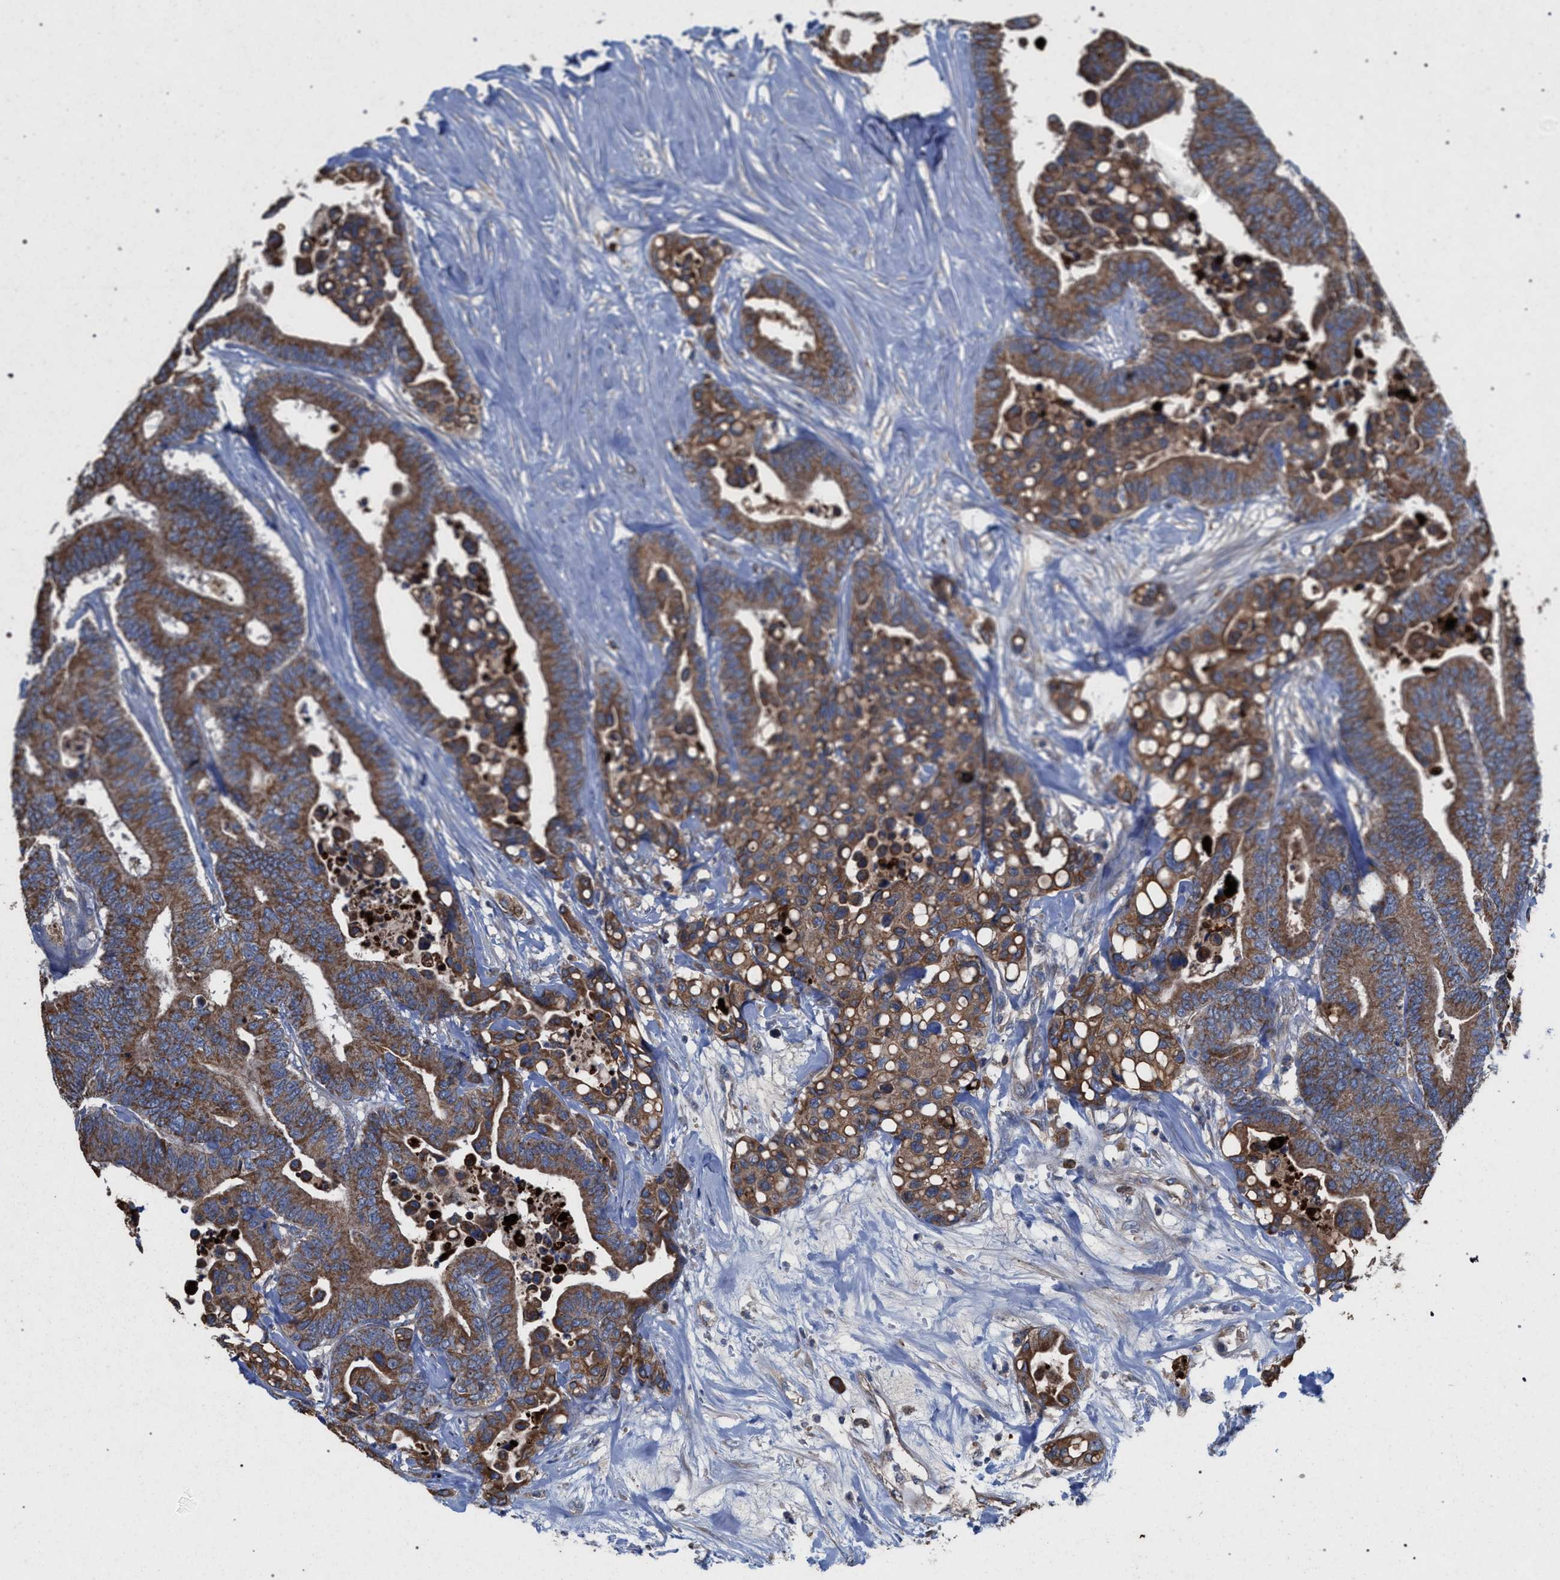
{"staining": {"intensity": "moderate", "quantity": ">75%", "location": "cytoplasmic/membranous"}, "tissue": "colorectal cancer", "cell_type": "Tumor cells", "image_type": "cancer", "snomed": [{"axis": "morphology", "description": "Normal tissue, NOS"}, {"axis": "morphology", "description": "Adenocarcinoma, NOS"}, {"axis": "topography", "description": "Colon"}], "caption": "Immunohistochemistry of human colorectal cancer exhibits medium levels of moderate cytoplasmic/membranous positivity in about >75% of tumor cells.", "gene": "BCL2L12", "patient": {"sex": "male", "age": 82}}